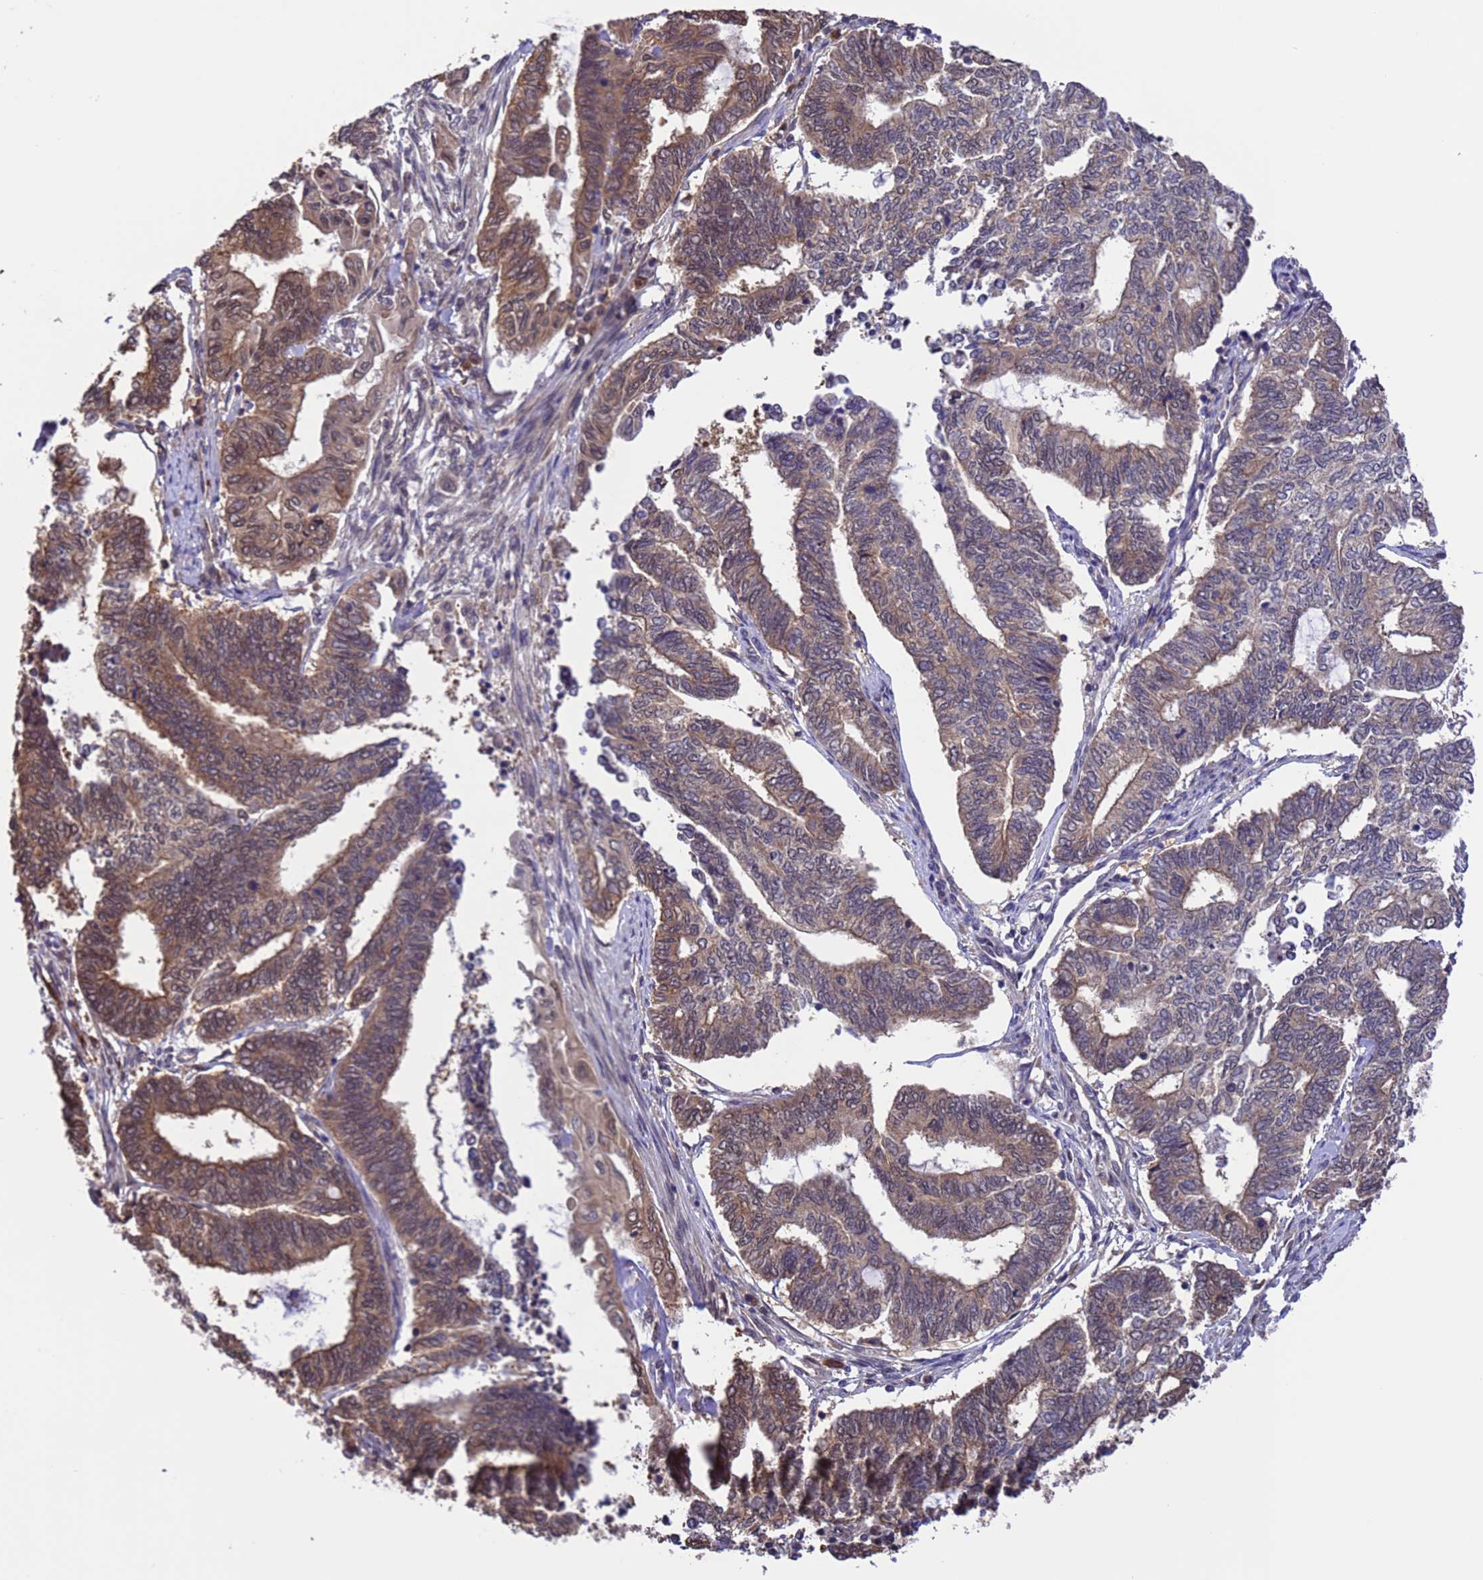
{"staining": {"intensity": "moderate", "quantity": "25%-75%", "location": "cytoplasmic/membranous"}, "tissue": "endometrial cancer", "cell_type": "Tumor cells", "image_type": "cancer", "snomed": [{"axis": "morphology", "description": "Adenocarcinoma, NOS"}, {"axis": "topography", "description": "Uterus"}, {"axis": "topography", "description": "Endometrium"}], "caption": "Approximately 25%-75% of tumor cells in human adenocarcinoma (endometrial) exhibit moderate cytoplasmic/membranous protein positivity as visualized by brown immunohistochemical staining.", "gene": "ZFP69B", "patient": {"sex": "female", "age": 70}}